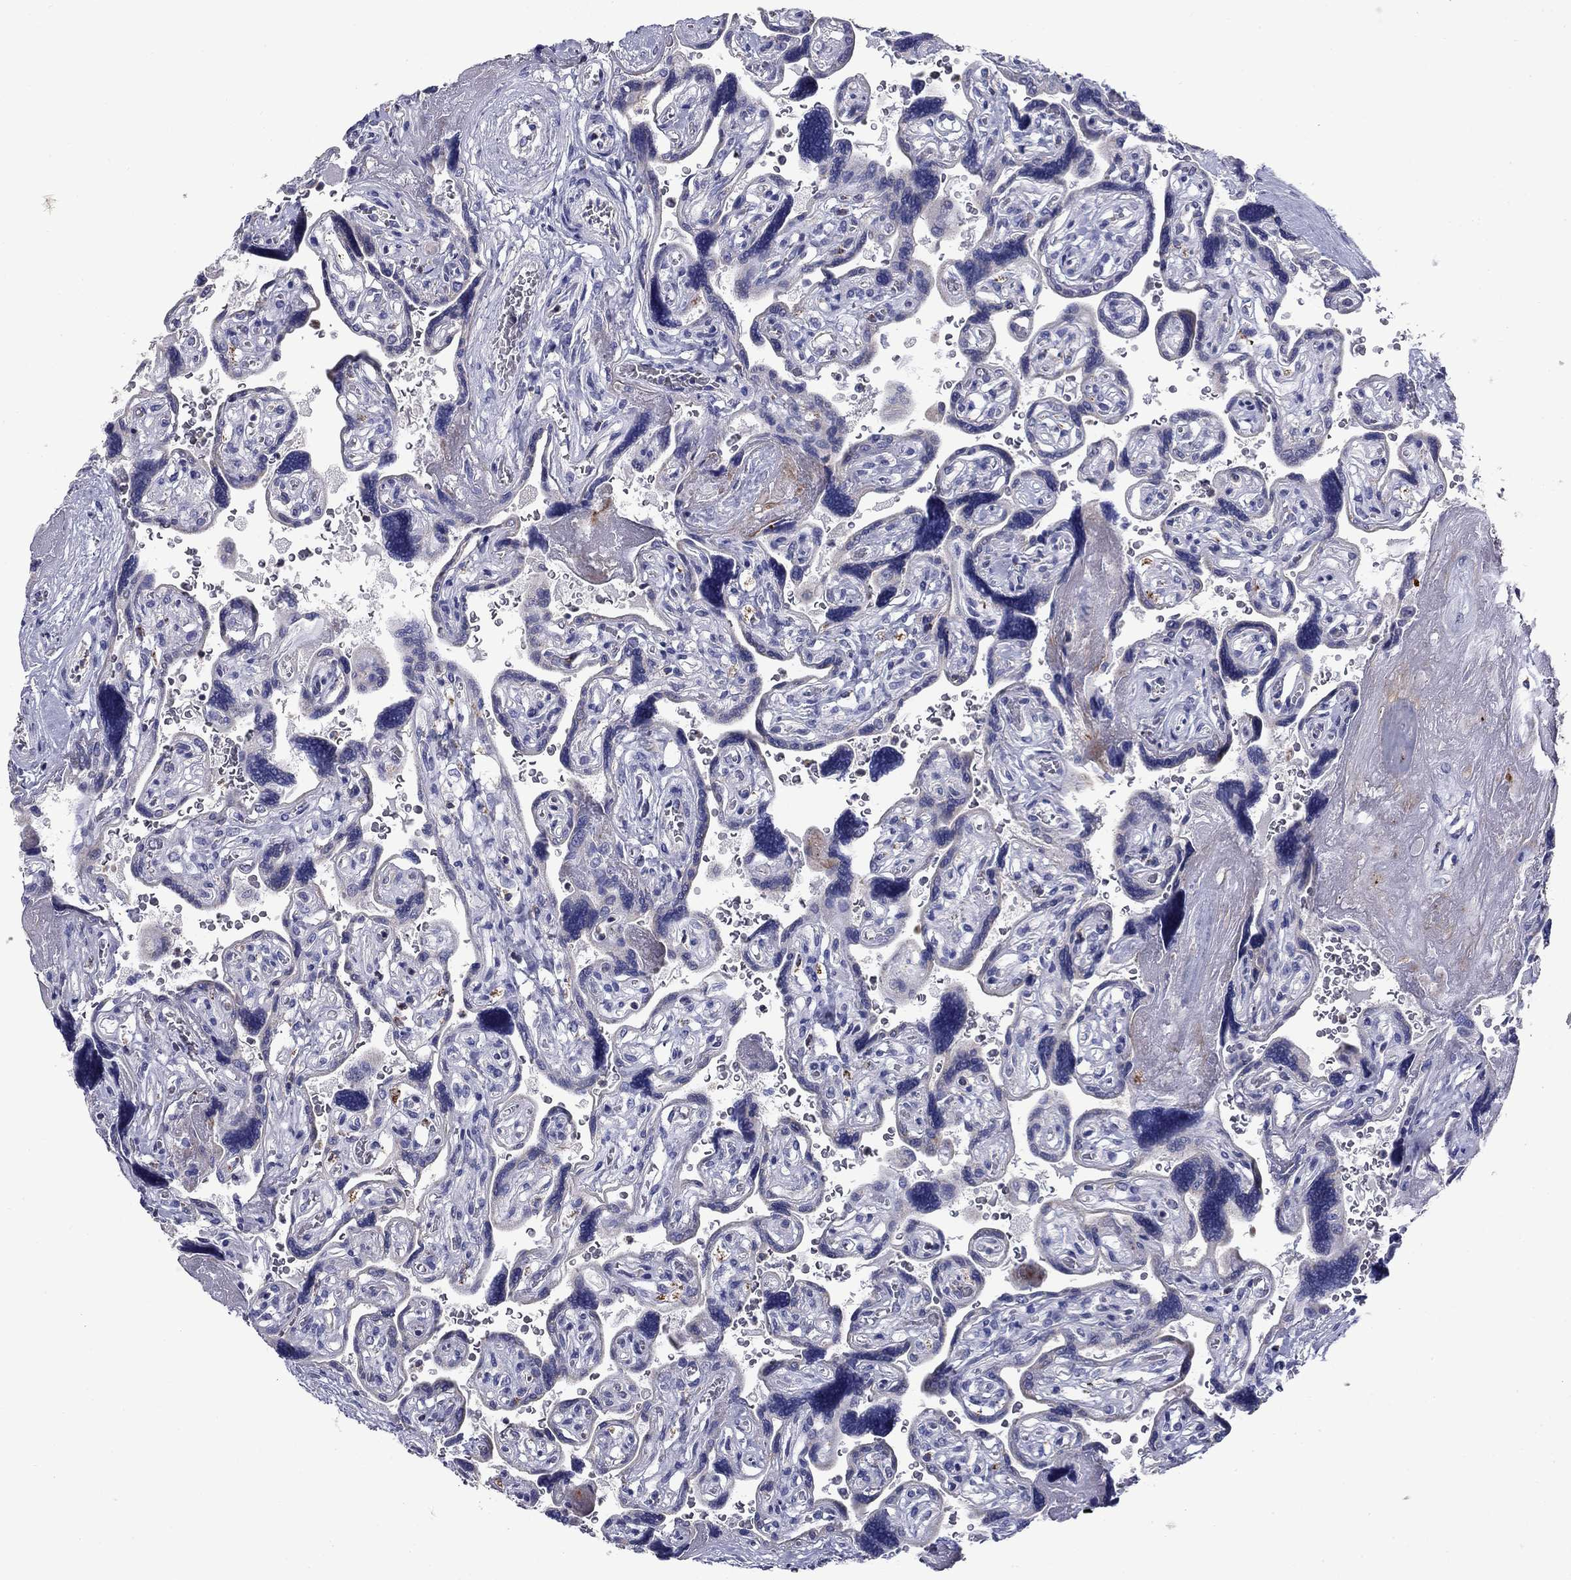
{"staining": {"intensity": "negative", "quantity": "none", "location": "none"}, "tissue": "placenta", "cell_type": "Decidual cells", "image_type": "normal", "snomed": [{"axis": "morphology", "description": "Normal tissue, NOS"}, {"axis": "topography", "description": "Placenta"}], "caption": "Image shows no protein positivity in decidual cells of unremarkable placenta. (DAB immunohistochemistry (IHC) with hematoxylin counter stain).", "gene": "NDUFA4L2", "patient": {"sex": "female", "age": 32}}